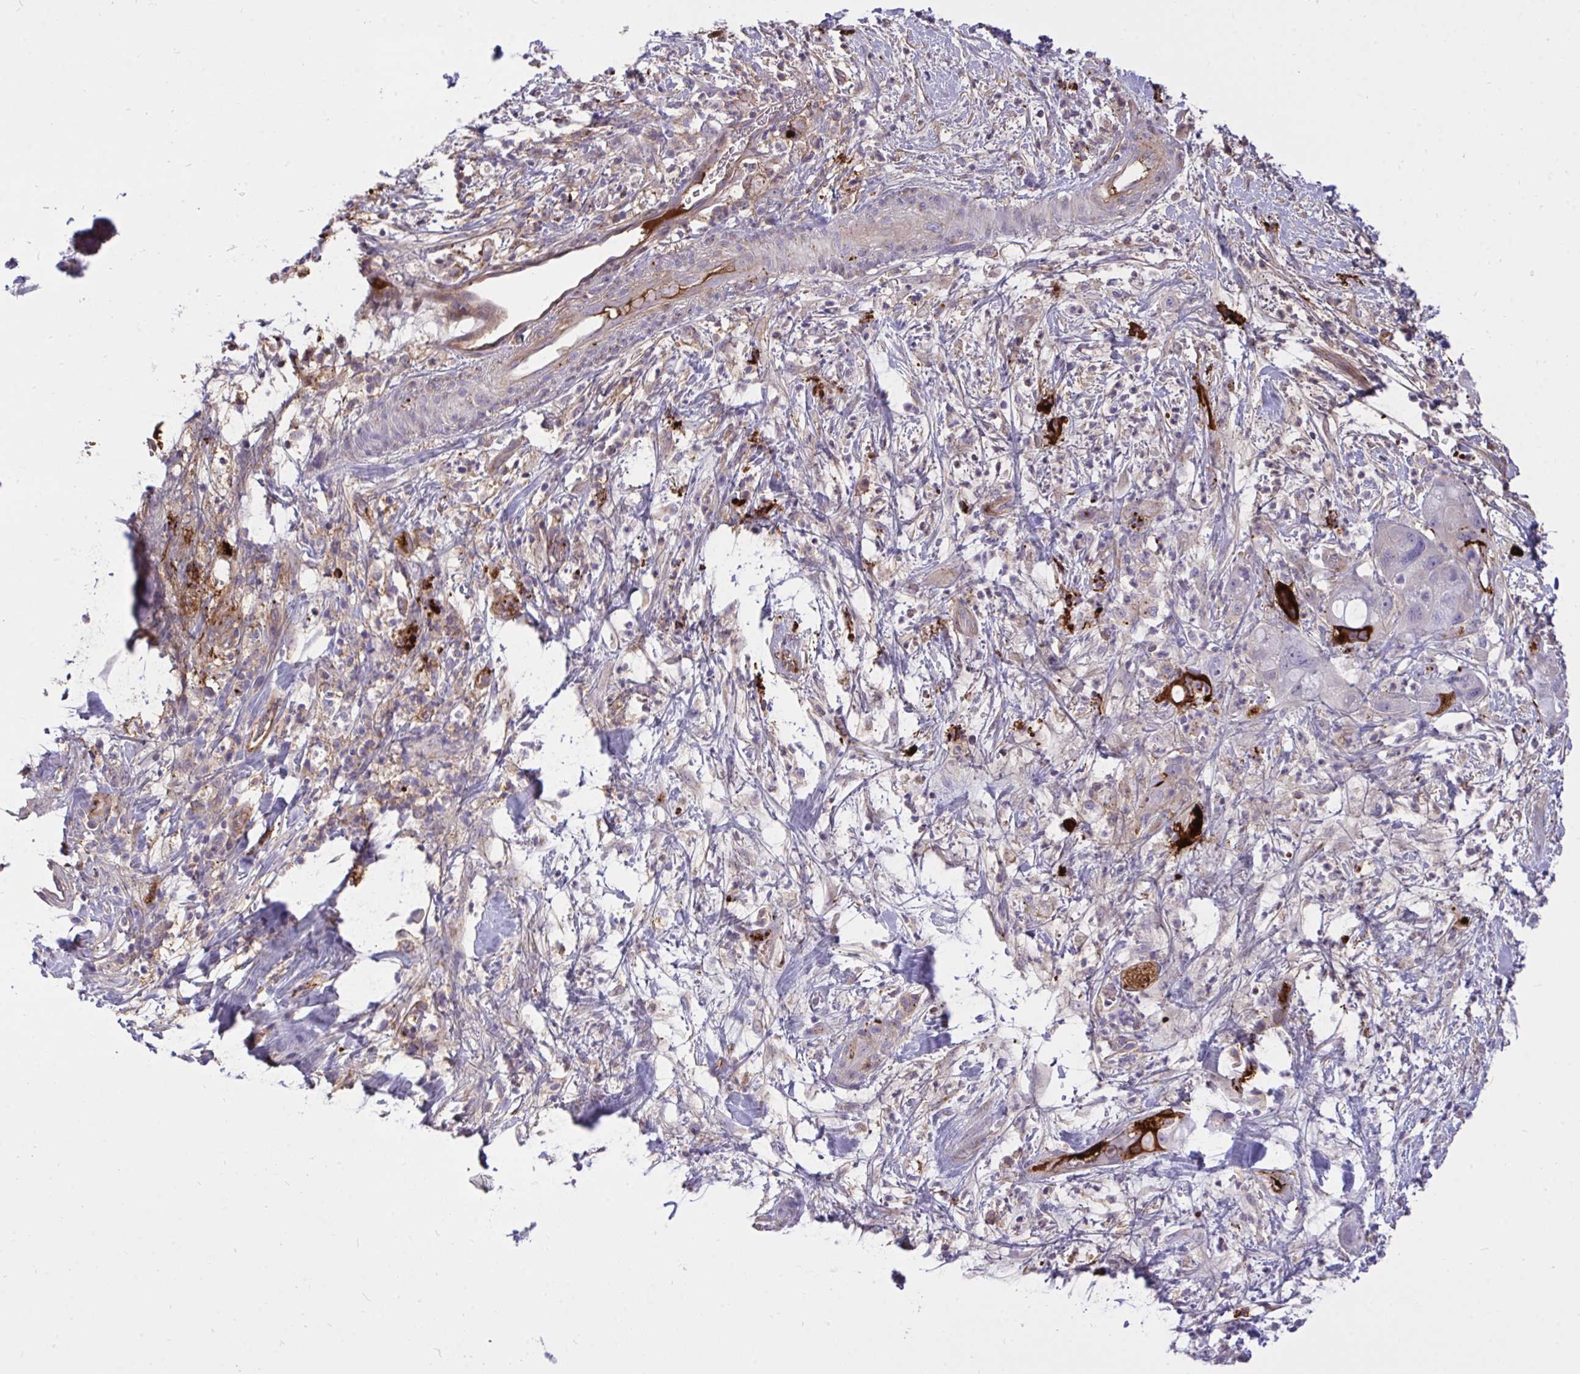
{"staining": {"intensity": "moderate", "quantity": "25%-75%", "location": "cytoplasmic/membranous"}, "tissue": "pancreatic cancer", "cell_type": "Tumor cells", "image_type": "cancer", "snomed": [{"axis": "morphology", "description": "Adenocarcinoma, NOS"}, {"axis": "topography", "description": "Pancreas"}], "caption": "Tumor cells demonstrate medium levels of moderate cytoplasmic/membranous expression in about 25%-75% of cells in pancreatic cancer.", "gene": "F2", "patient": {"sex": "male", "age": 68}}